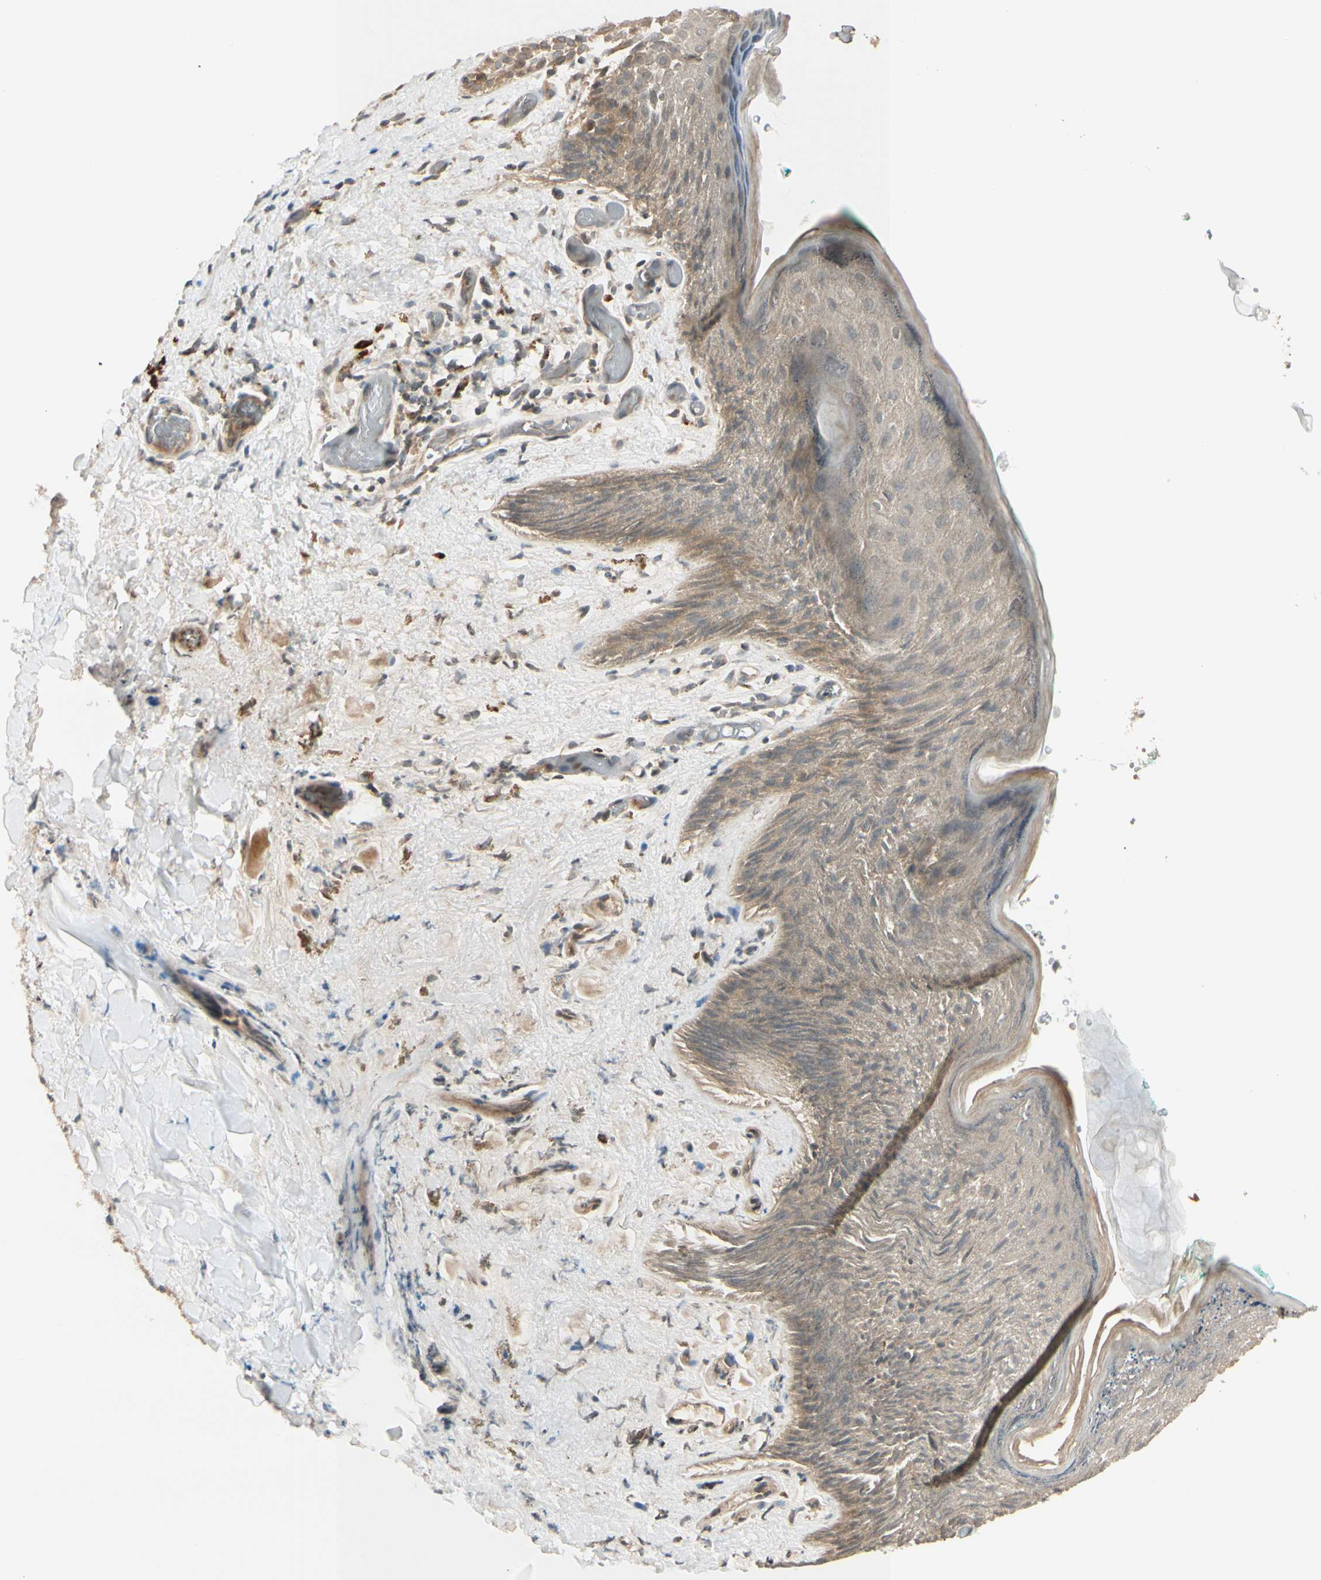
{"staining": {"intensity": "weak", "quantity": "25%-75%", "location": "cytoplasmic/membranous"}, "tissue": "skin", "cell_type": "Epidermal cells", "image_type": "normal", "snomed": [{"axis": "morphology", "description": "Normal tissue, NOS"}, {"axis": "topography", "description": "Anal"}], "caption": "Brown immunohistochemical staining in benign human skin shows weak cytoplasmic/membranous positivity in approximately 25%-75% of epidermal cells.", "gene": "FGF10", "patient": {"sex": "male", "age": 74}}